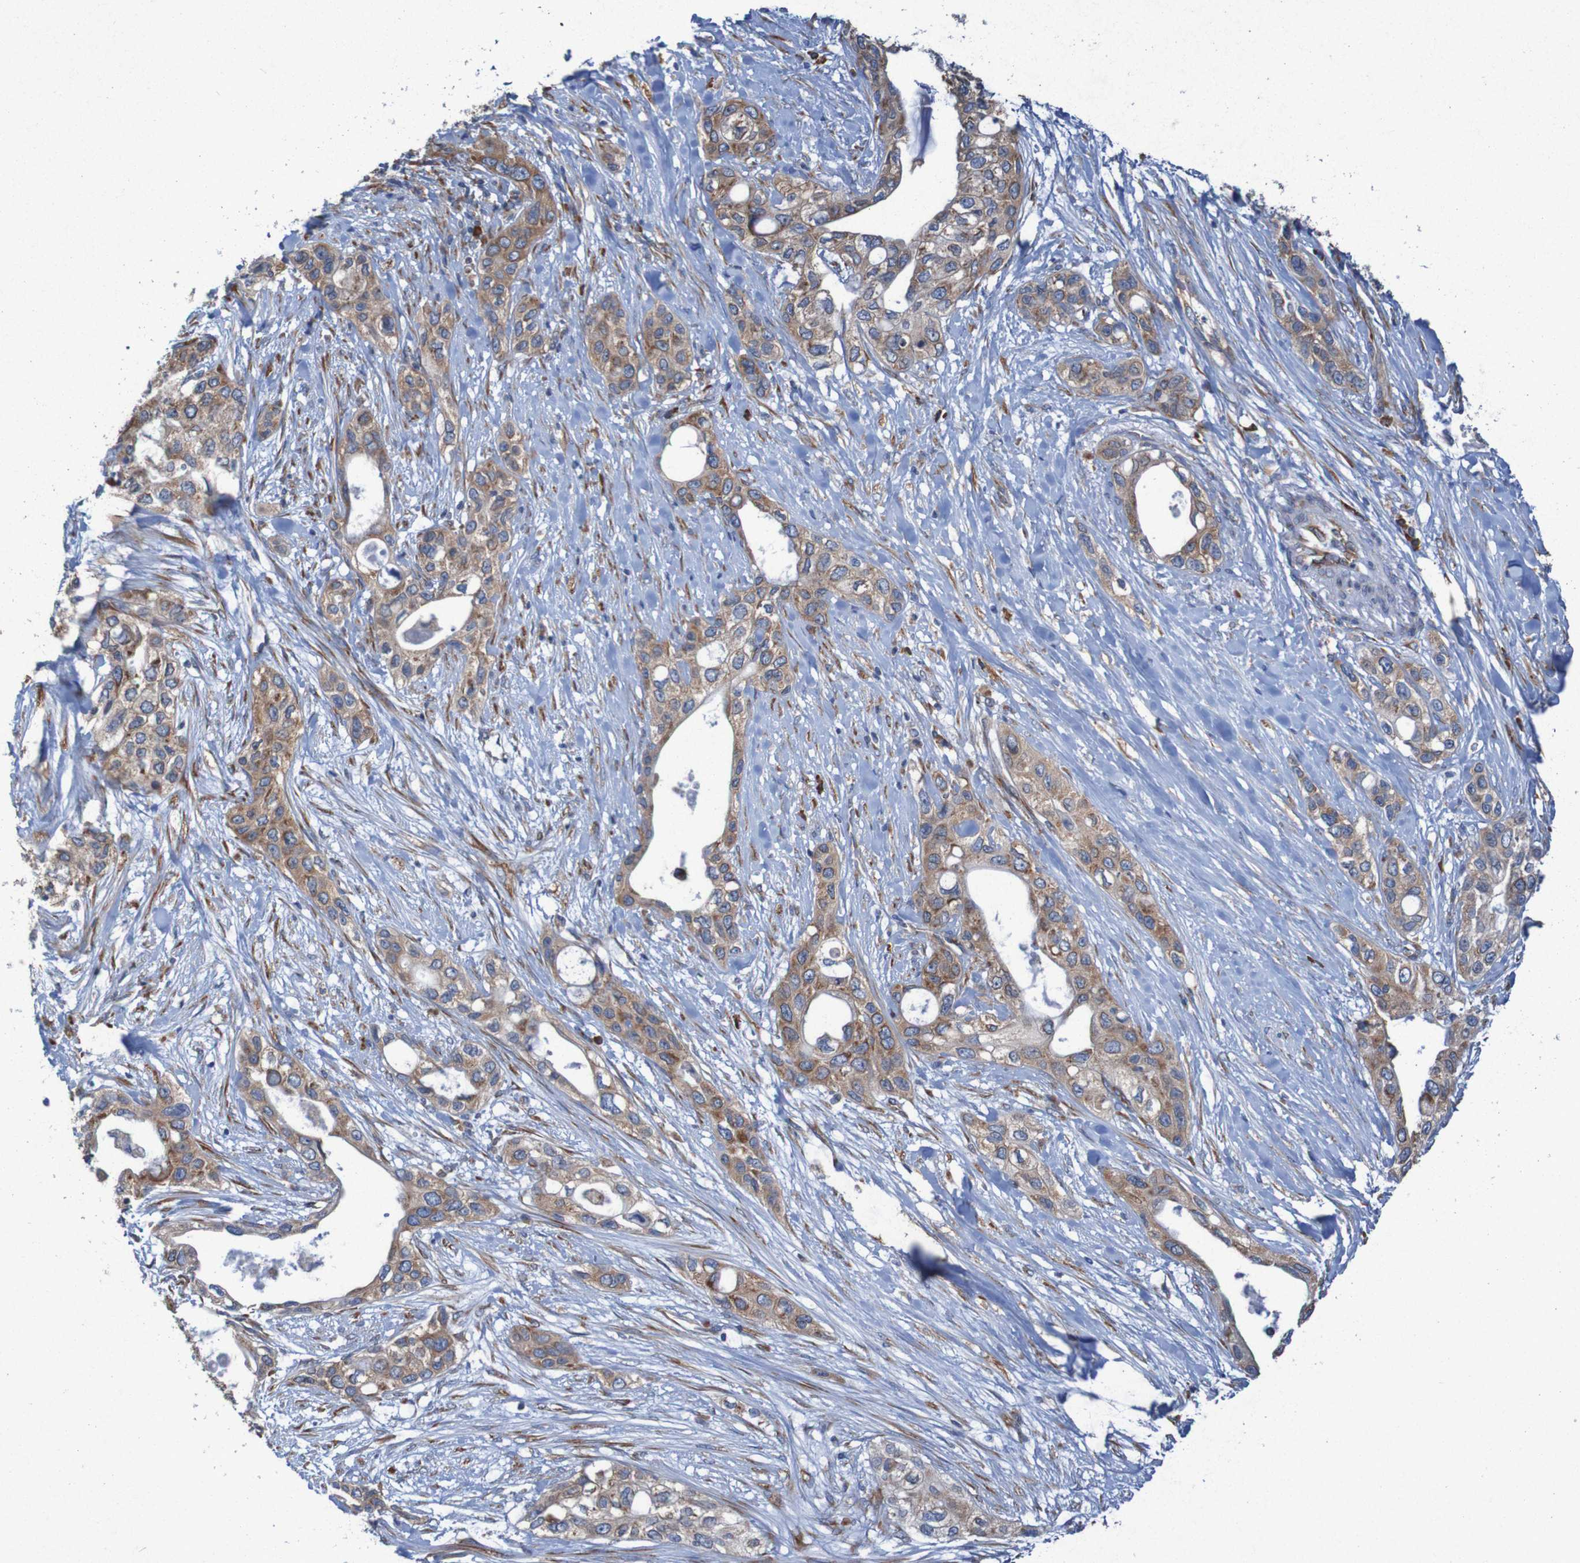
{"staining": {"intensity": "moderate", "quantity": ">75%", "location": "cytoplasmic/membranous"}, "tissue": "pancreatic cancer", "cell_type": "Tumor cells", "image_type": "cancer", "snomed": [{"axis": "morphology", "description": "Adenocarcinoma, NOS"}, {"axis": "topography", "description": "Pancreas"}], "caption": "Moderate cytoplasmic/membranous expression is seen in approximately >75% of tumor cells in pancreatic cancer (adenocarcinoma).", "gene": "RPL10", "patient": {"sex": "female", "age": 70}}